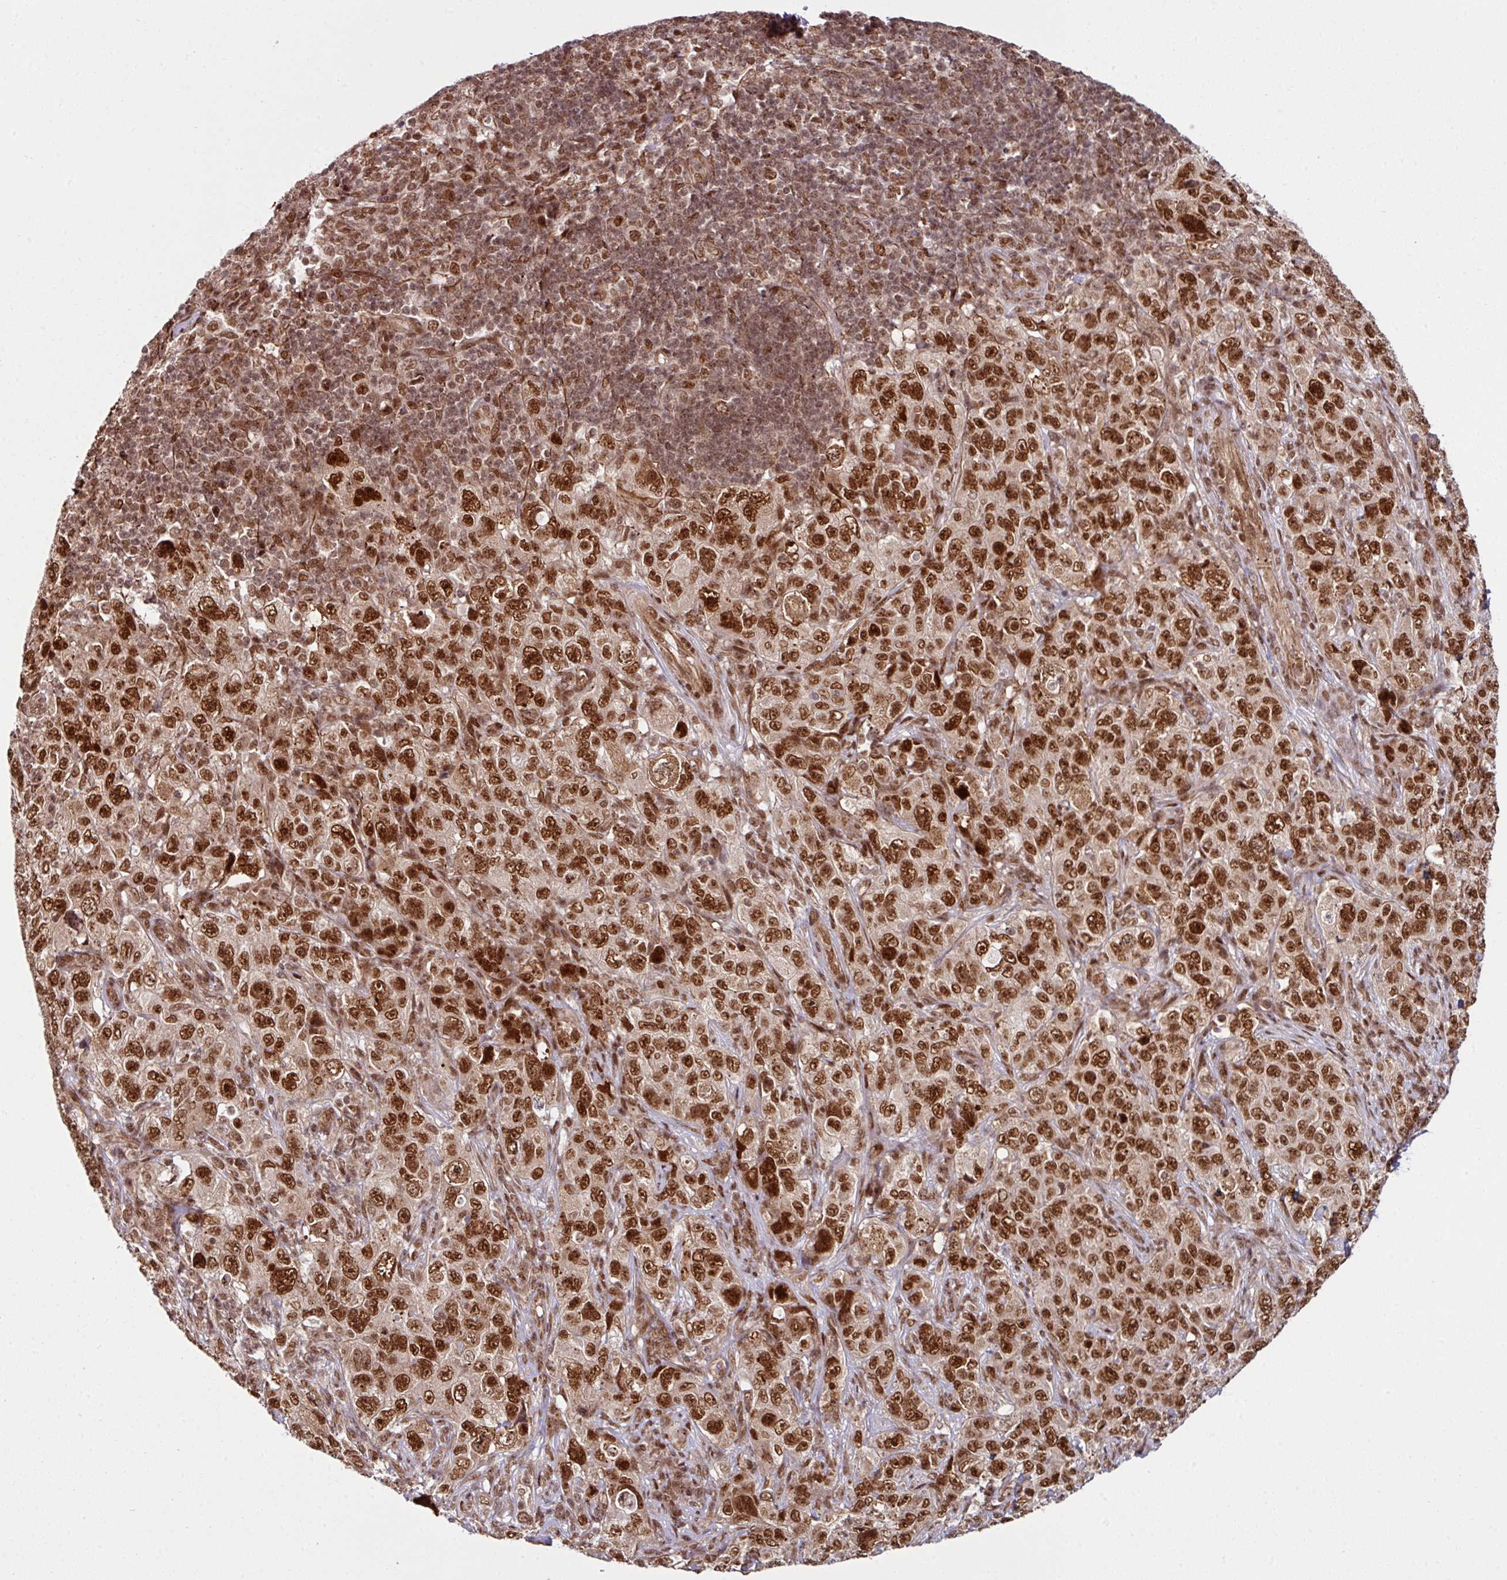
{"staining": {"intensity": "strong", "quantity": ">75%", "location": "nuclear"}, "tissue": "pancreatic cancer", "cell_type": "Tumor cells", "image_type": "cancer", "snomed": [{"axis": "morphology", "description": "Adenocarcinoma, NOS"}, {"axis": "topography", "description": "Pancreas"}], "caption": "Immunohistochemistry (IHC) photomicrograph of pancreatic cancer (adenocarcinoma) stained for a protein (brown), which shows high levels of strong nuclear staining in about >75% of tumor cells.", "gene": "MORF4L2", "patient": {"sex": "male", "age": 68}}